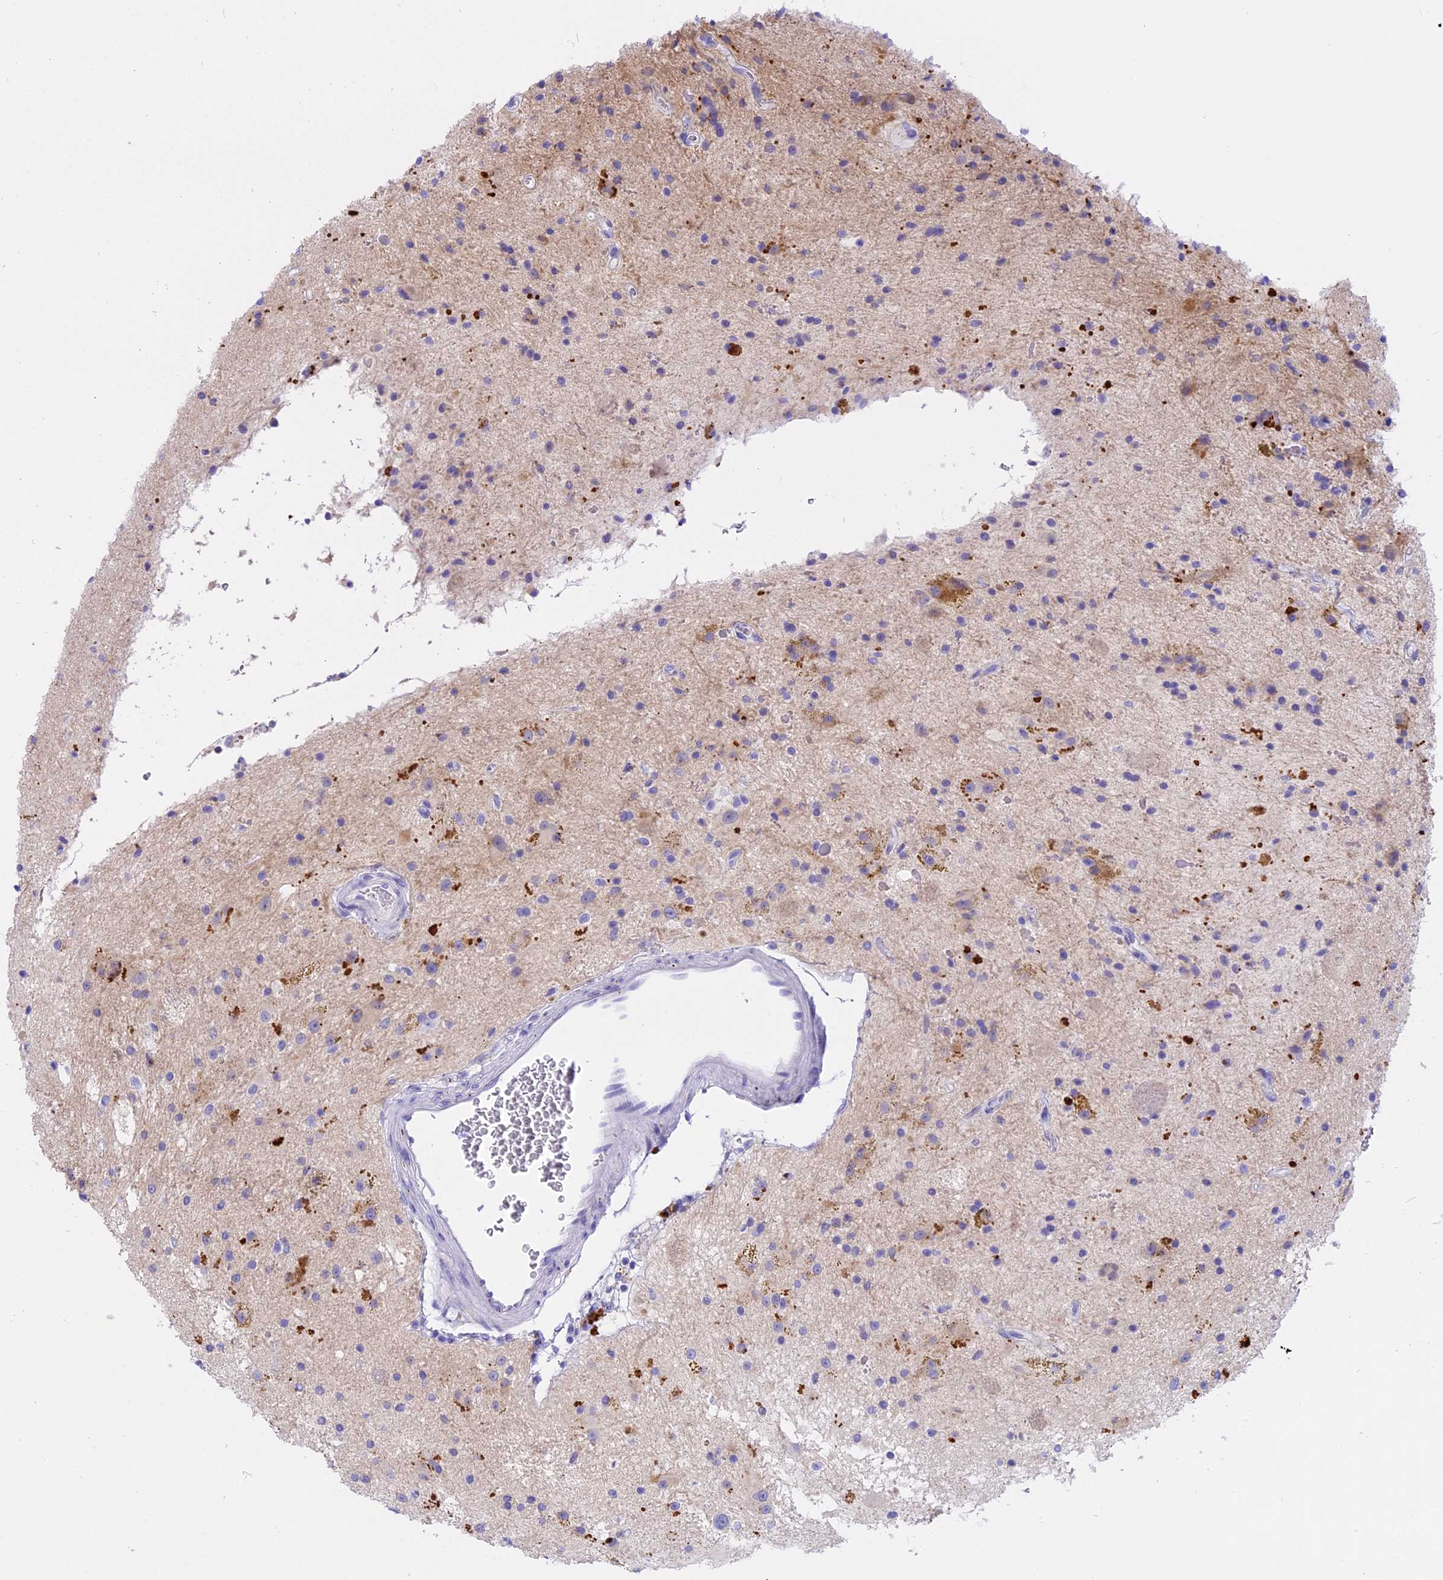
{"staining": {"intensity": "weak", "quantity": "<25%", "location": "cytoplasmic/membranous"}, "tissue": "glioma", "cell_type": "Tumor cells", "image_type": "cancer", "snomed": [{"axis": "morphology", "description": "Glioma, malignant, High grade"}, {"axis": "topography", "description": "Brain"}], "caption": "A micrograph of human glioma is negative for staining in tumor cells. (Brightfield microscopy of DAB (3,3'-diaminobenzidine) immunohistochemistry (IHC) at high magnification).", "gene": "LYPD6", "patient": {"sex": "male", "age": 34}}